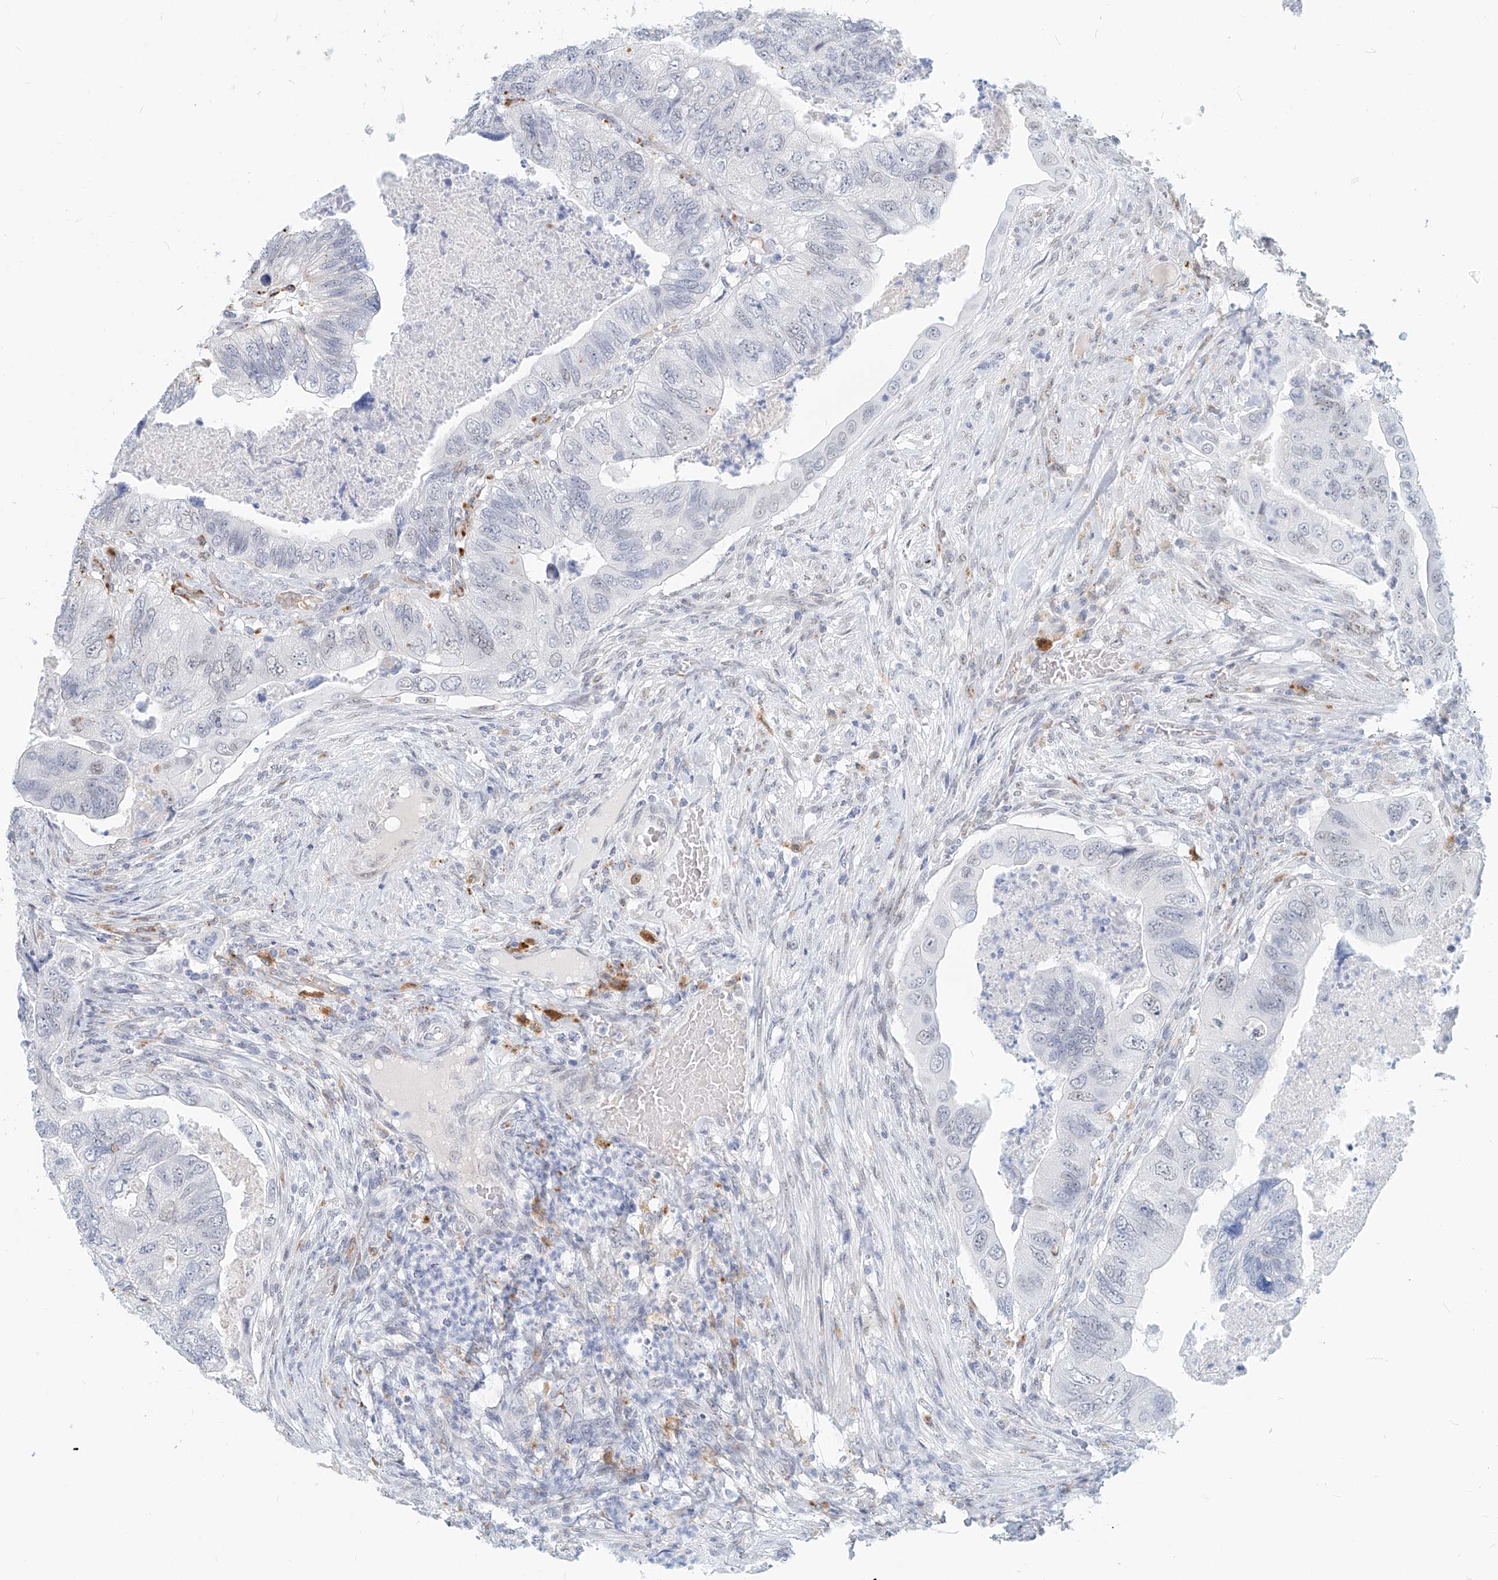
{"staining": {"intensity": "negative", "quantity": "none", "location": "none"}, "tissue": "colorectal cancer", "cell_type": "Tumor cells", "image_type": "cancer", "snomed": [{"axis": "morphology", "description": "Adenocarcinoma, NOS"}, {"axis": "topography", "description": "Rectum"}], "caption": "This is an IHC micrograph of colorectal adenocarcinoma. There is no expression in tumor cells.", "gene": "SASH1", "patient": {"sex": "male", "age": 63}}